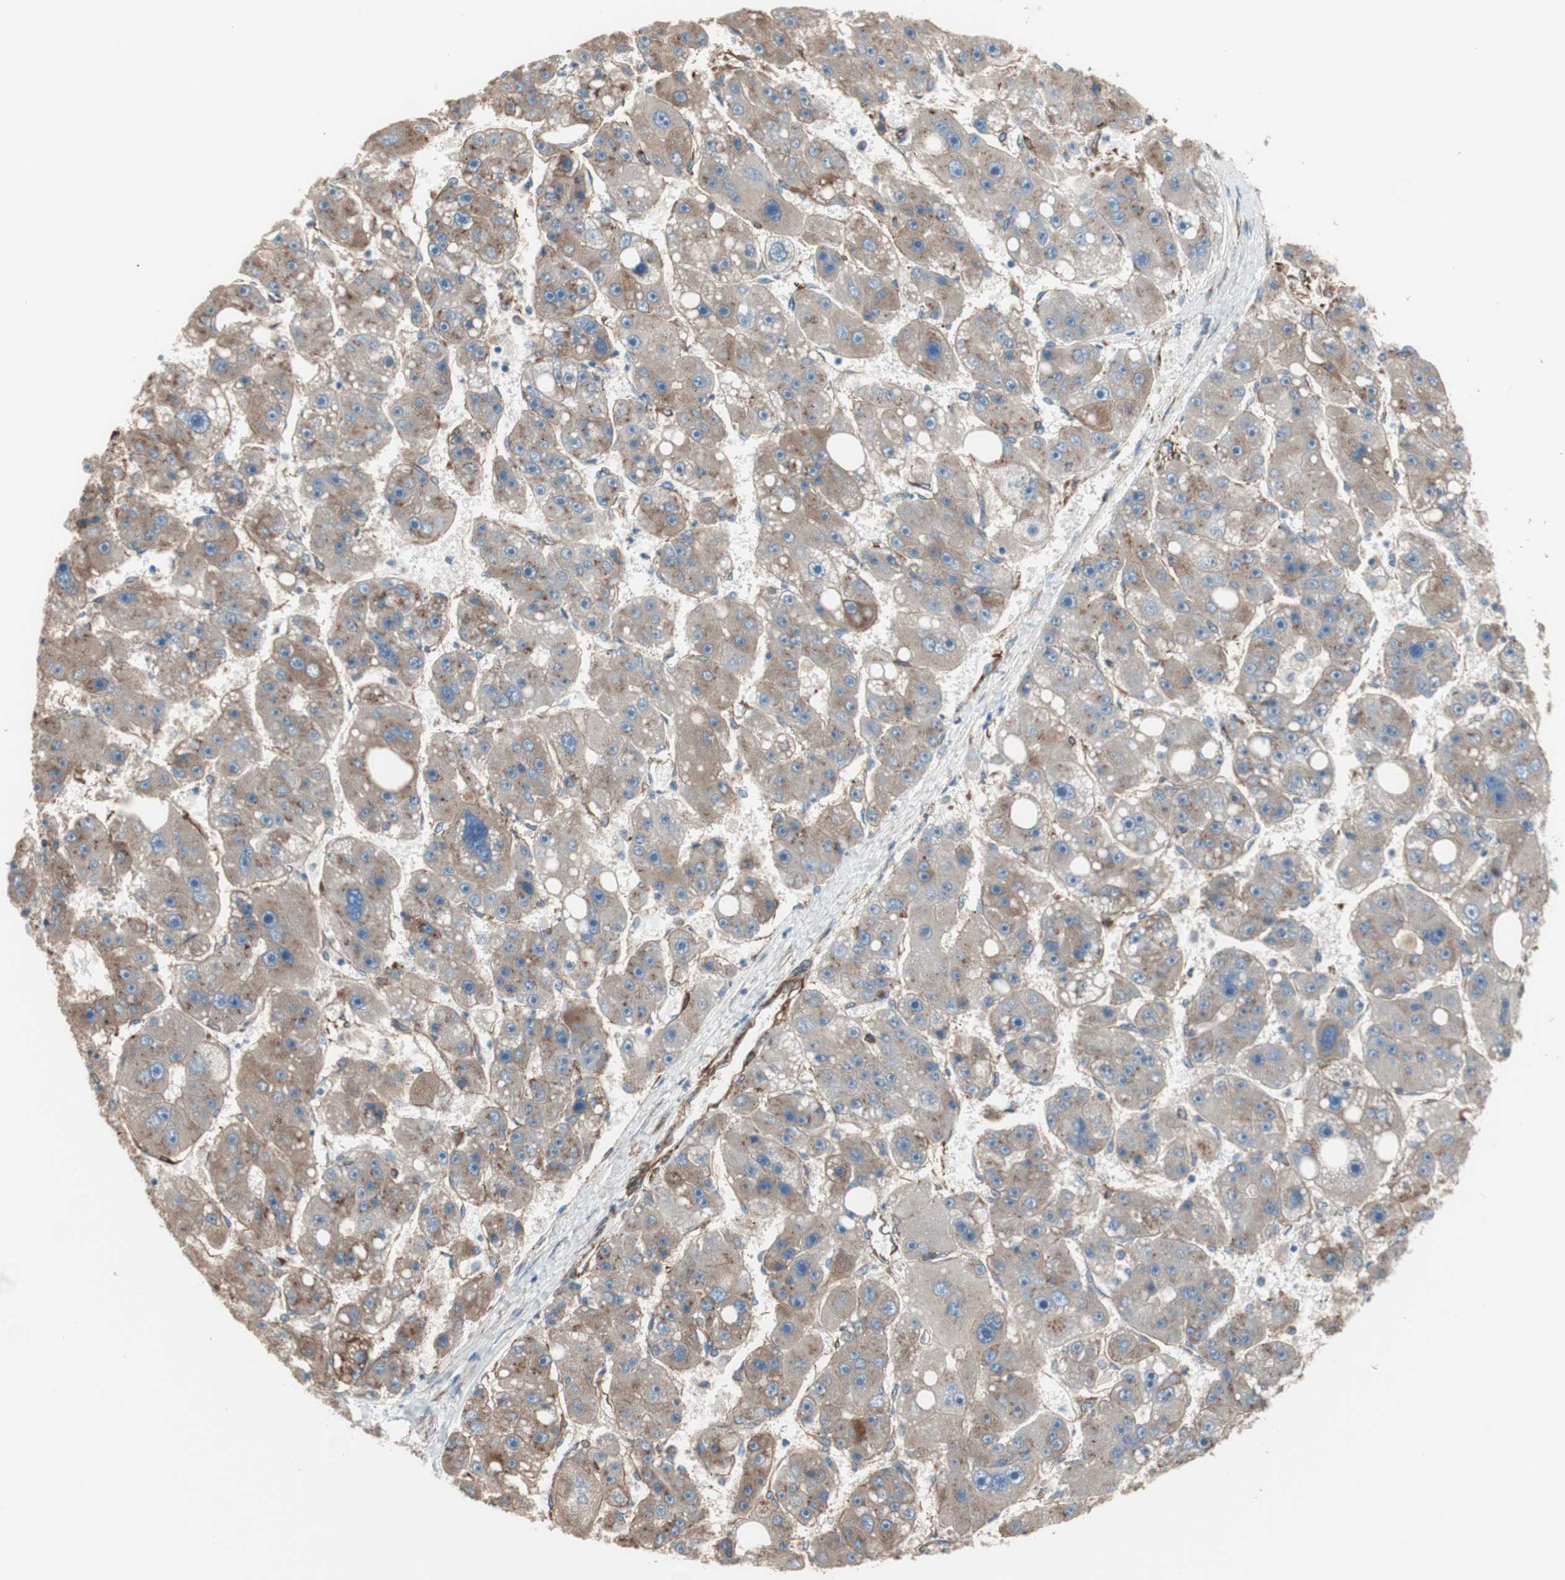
{"staining": {"intensity": "moderate", "quantity": ">75%", "location": "cytoplasmic/membranous"}, "tissue": "liver cancer", "cell_type": "Tumor cells", "image_type": "cancer", "snomed": [{"axis": "morphology", "description": "Carcinoma, Hepatocellular, NOS"}, {"axis": "topography", "description": "Liver"}], "caption": "Moderate cytoplasmic/membranous staining for a protein is present in about >75% of tumor cells of liver hepatocellular carcinoma using immunohistochemistry.", "gene": "GPSM2", "patient": {"sex": "female", "age": 61}}